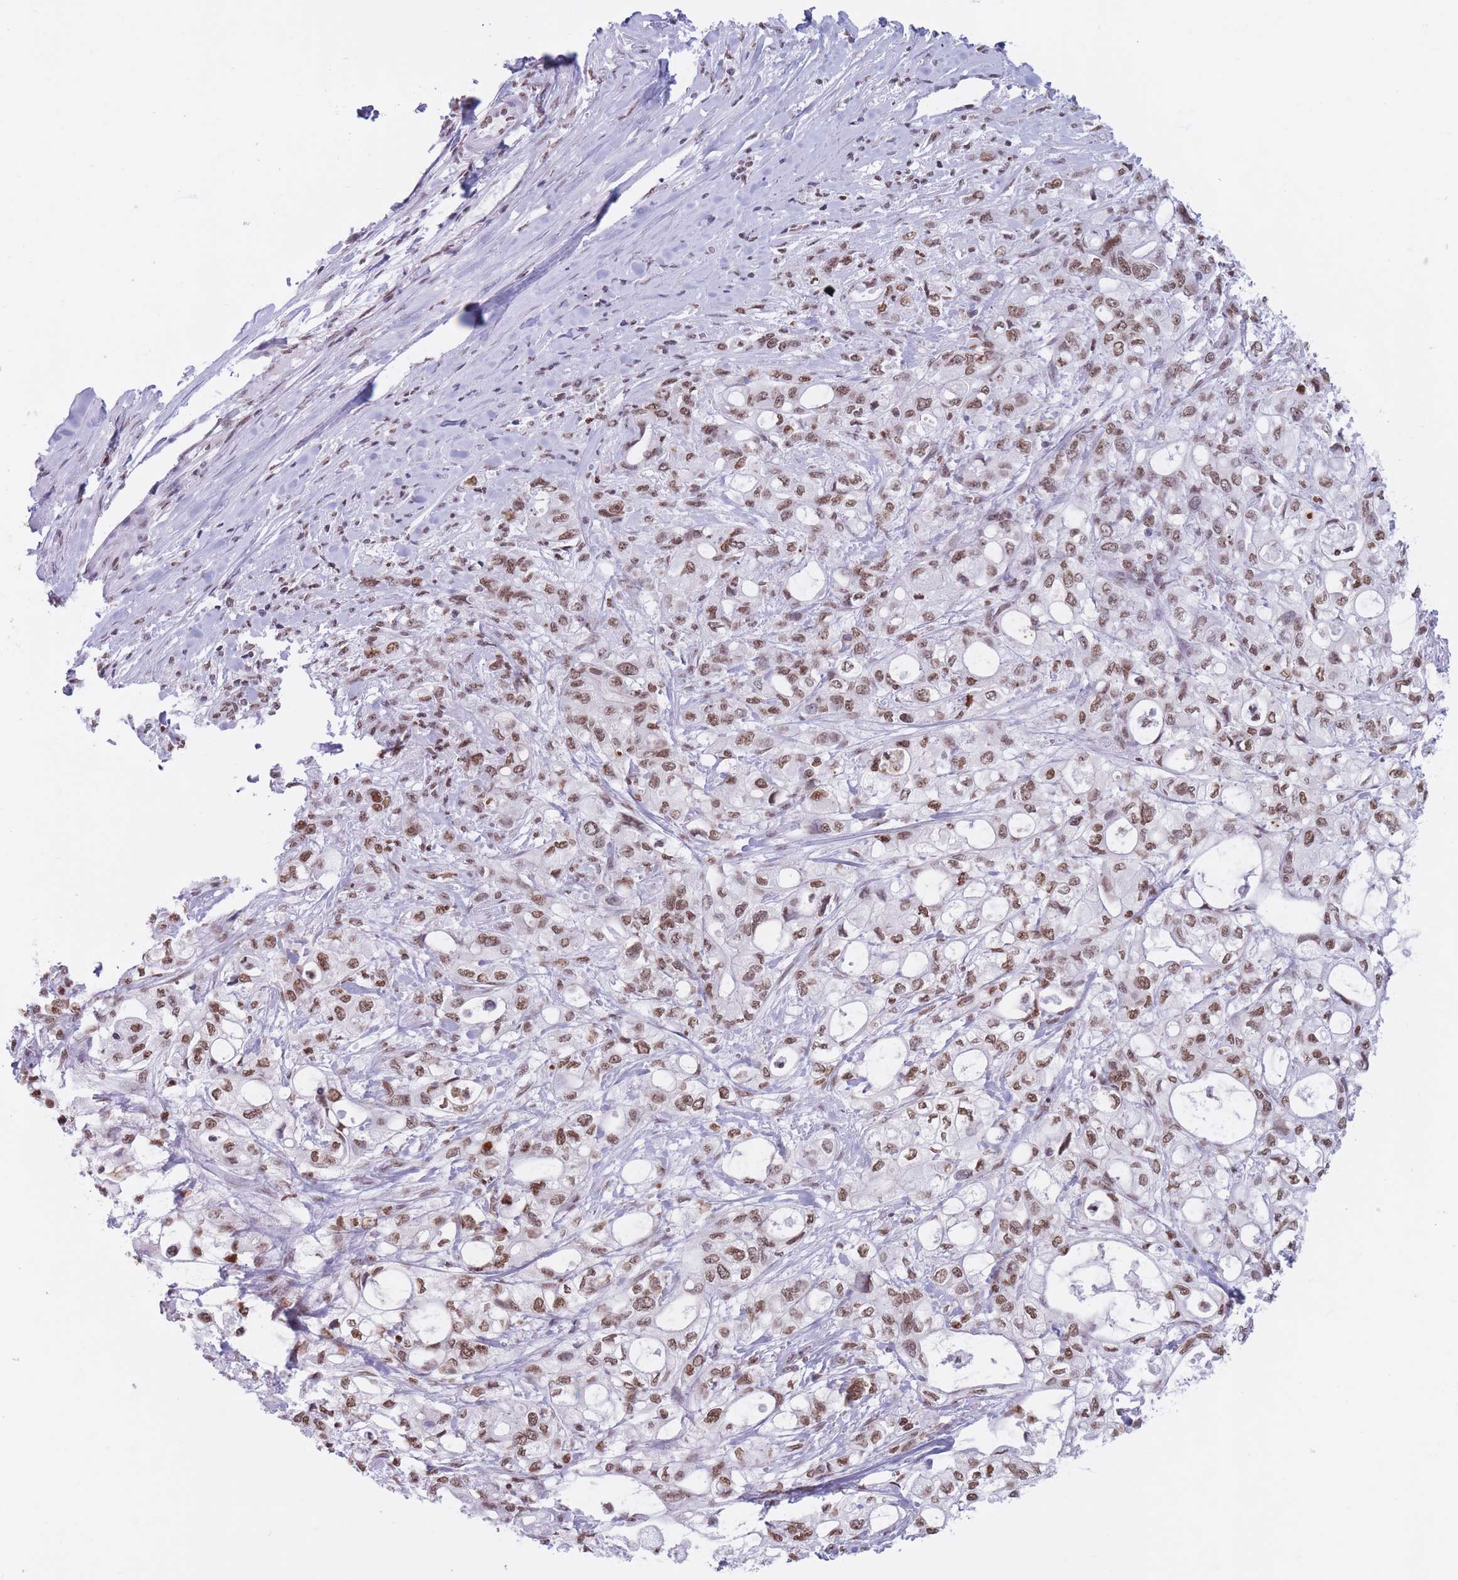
{"staining": {"intensity": "moderate", "quantity": ">75%", "location": "nuclear"}, "tissue": "pancreatic cancer", "cell_type": "Tumor cells", "image_type": "cancer", "snomed": [{"axis": "morphology", "description": "Adenocarcinoma, NOS"}, {"axis": "topography", "description": "Pancreas"}], "caption": "Tumor cells demonstrate moderate nuclear expression in about >75% of cells in pancreatic adenocarcinoma.", "gene": "RYK", "patient": {"sex": "male", "age": 79}}